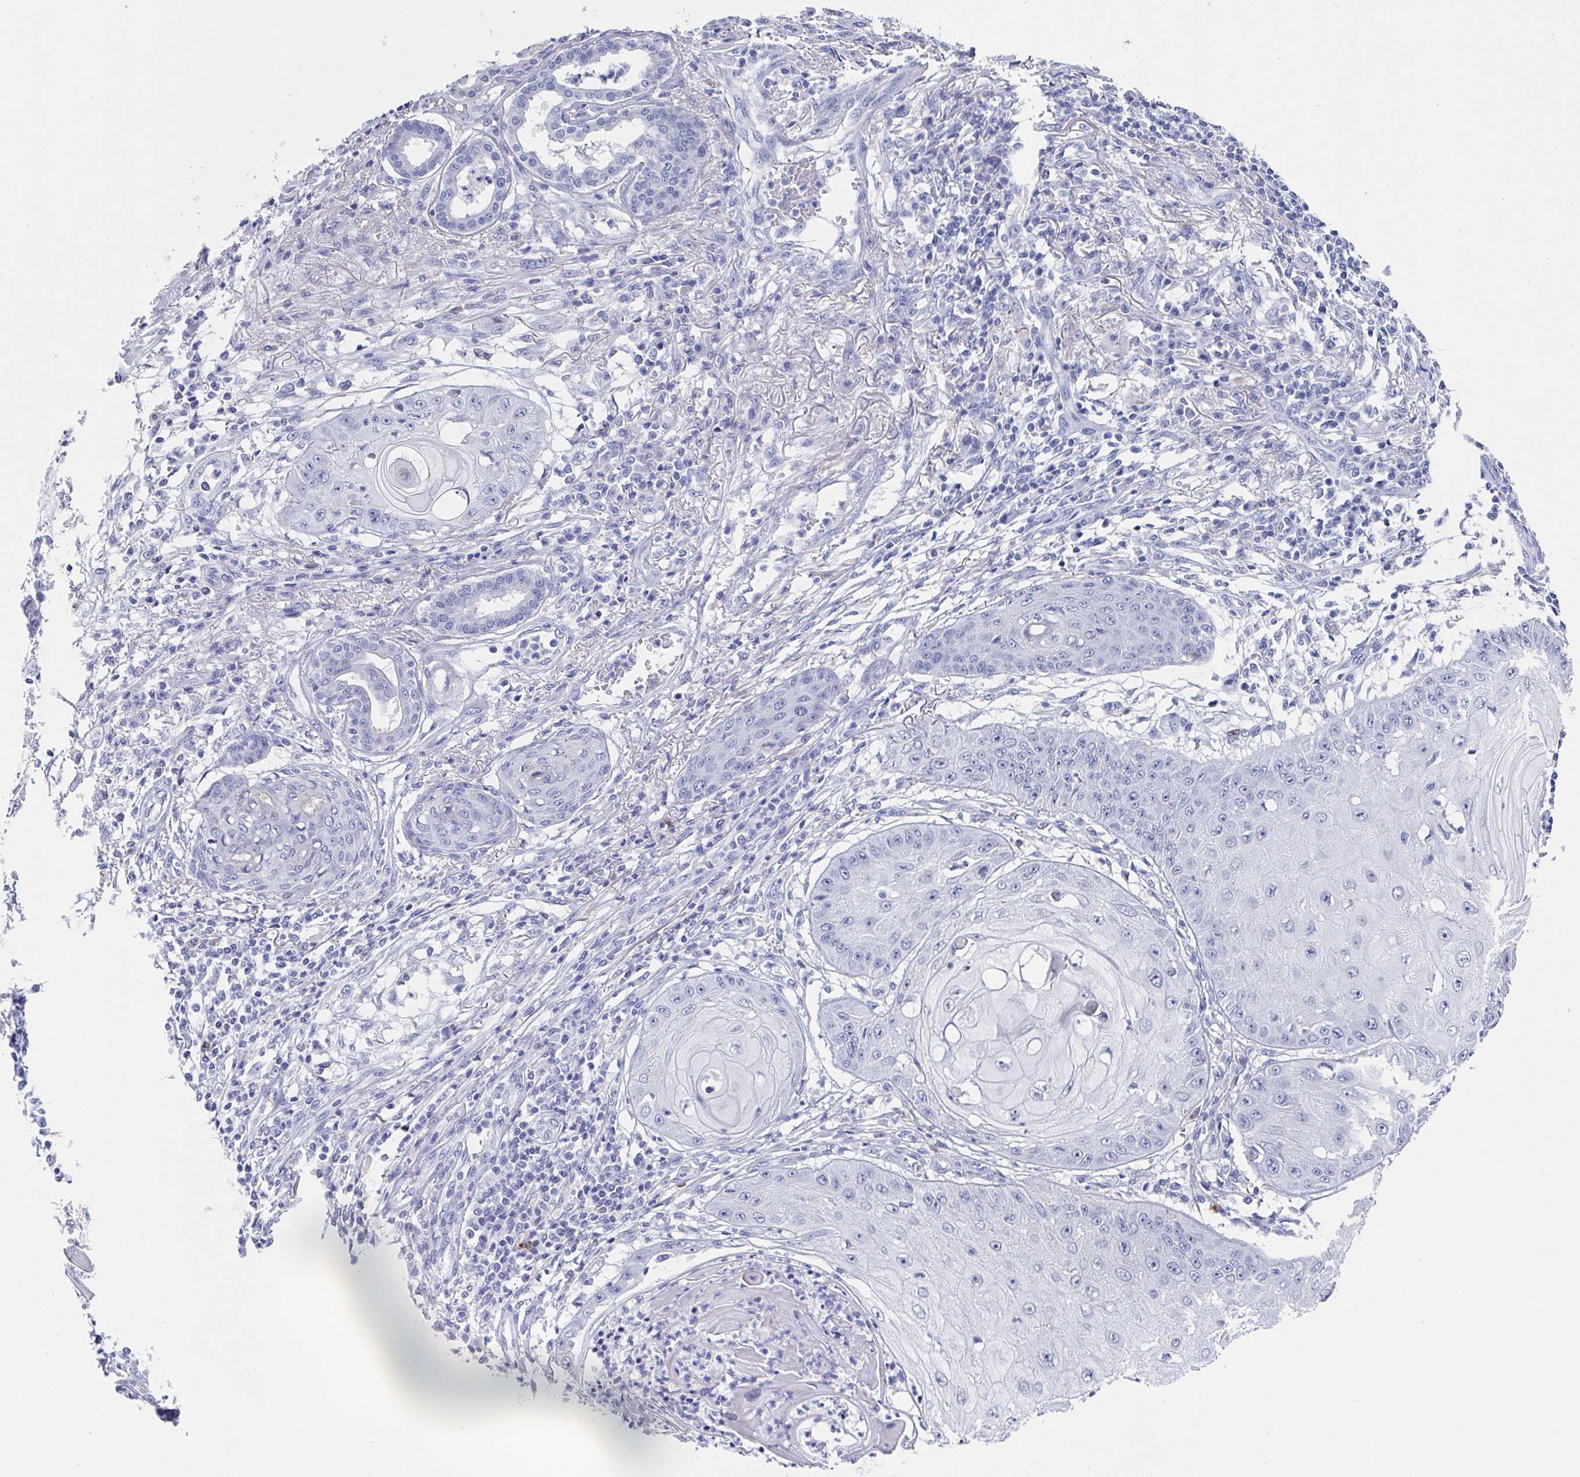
{"staining": {"intensity": "negative", "quantity": "none", "location": "none"}, "tissue": "skin cancer", "cell_type": "Tumor cells", "image_type": "cancer", "snomed": [{"axis": "morphology", "description": "Squamous cell carcinoma, NOS"}, {"axis": "topography", "description": "Skin"}], "caption": "A micrograph of human skin cancer is negative for staining in tumor cells. (DAB immunohistochemistry (IHC) with hematoxylin counter stain).", "gene": "TNFRSF8", "patient": {"sex": "male", "age": 70}}